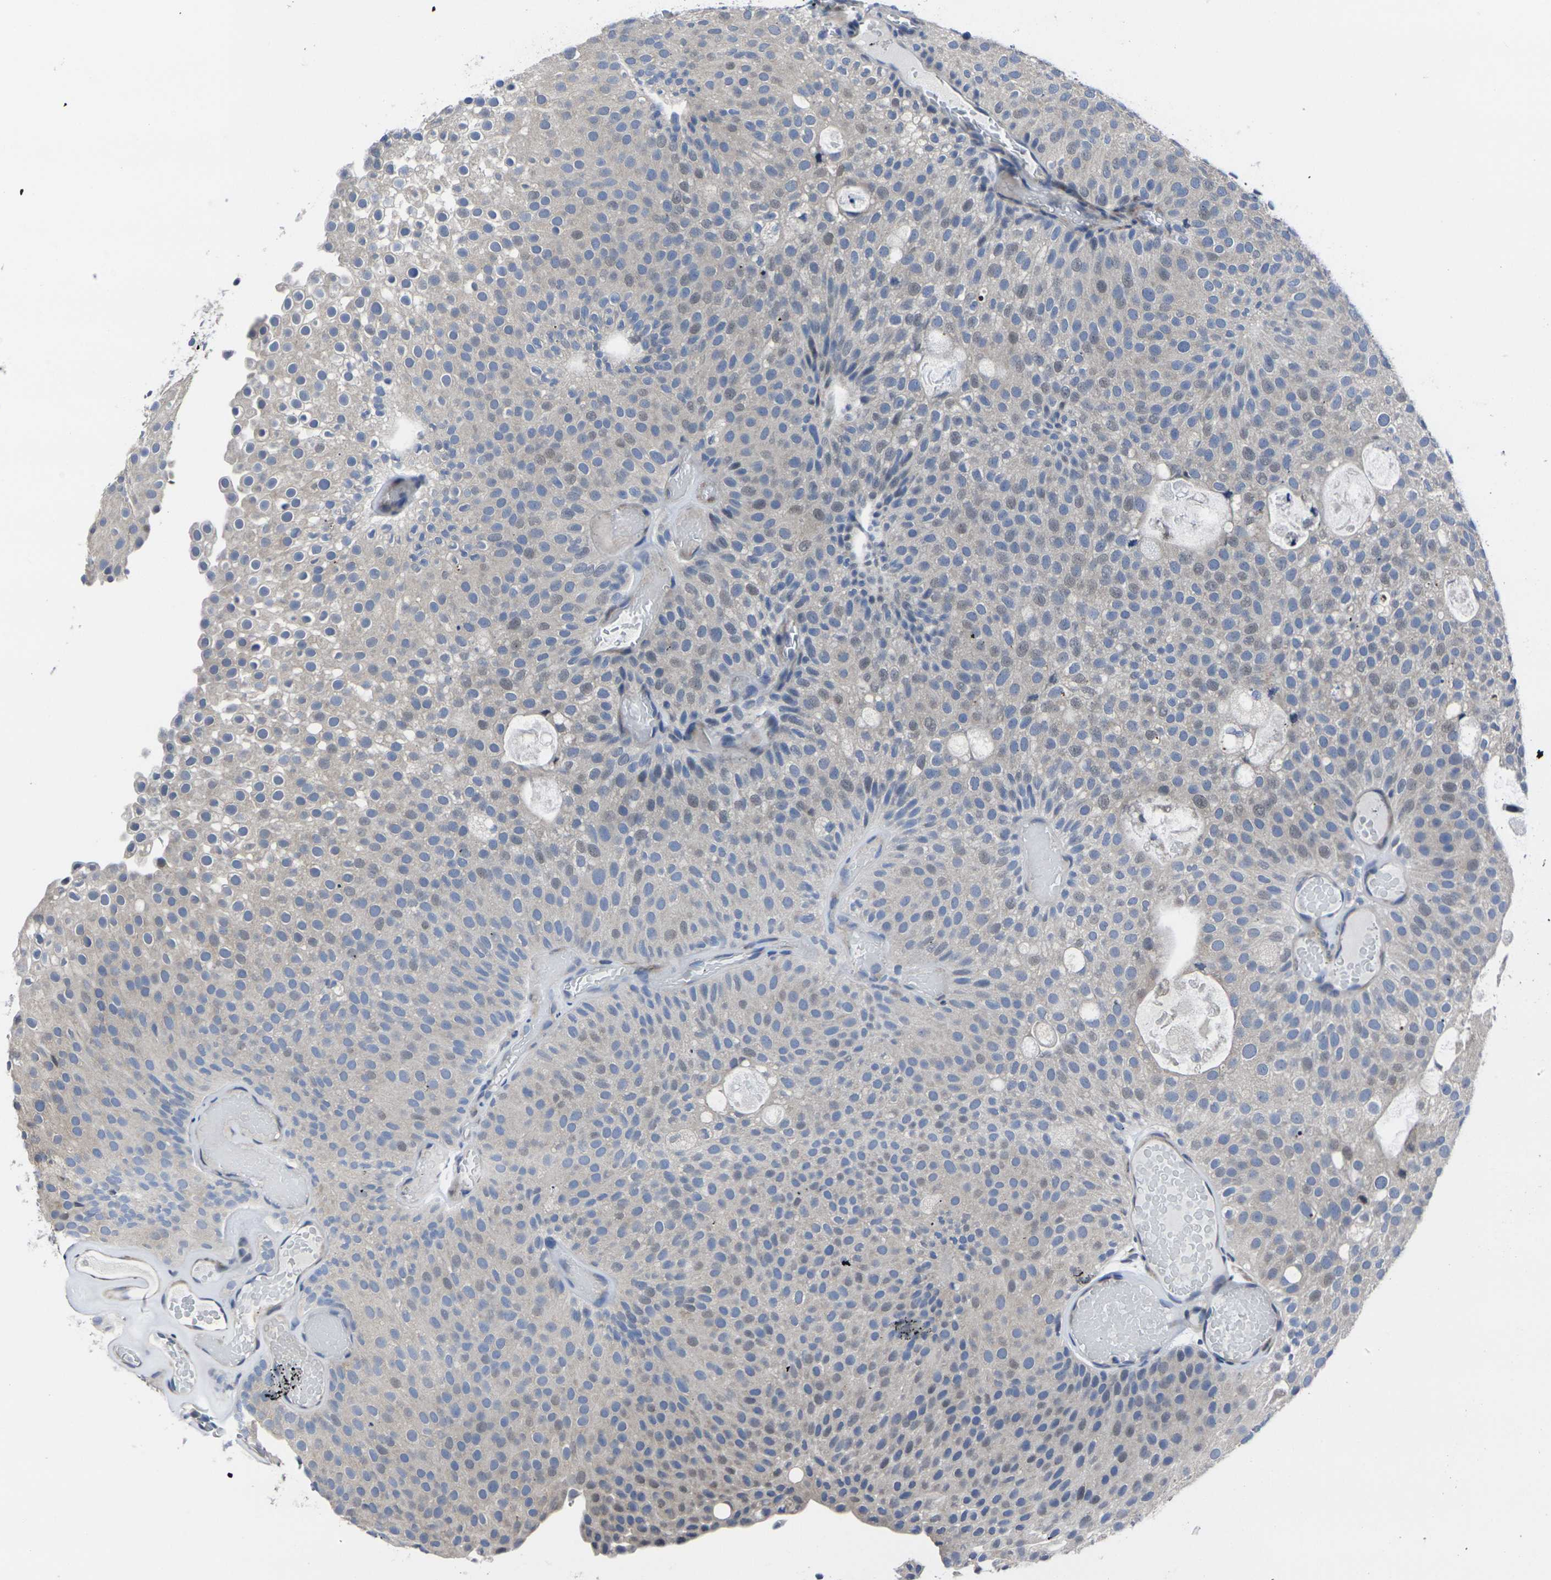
{"staining": {"intensity": "weak", "quantity": "<25%", "location": "cytoplasmic/membranous"}, "tissue": "urothelial cancer", "cell_type": "Tumor cells", "image_type": "cancer", "snomed": [{"axis": "morphology", "description": "Urothelial carcinoma, Low grade"}, {"axis": "topography", "description": "Urinary bladder"}], "caption": "High magnification brightfield microscopy of low-grade urothelial carcinoma stained with DAB (brown) and counterstained with hematoxylin (blue): tumor cells show no significant positivity.", "gene": "CYP2C8", "patient": {"sex": "male", "age": 78}}